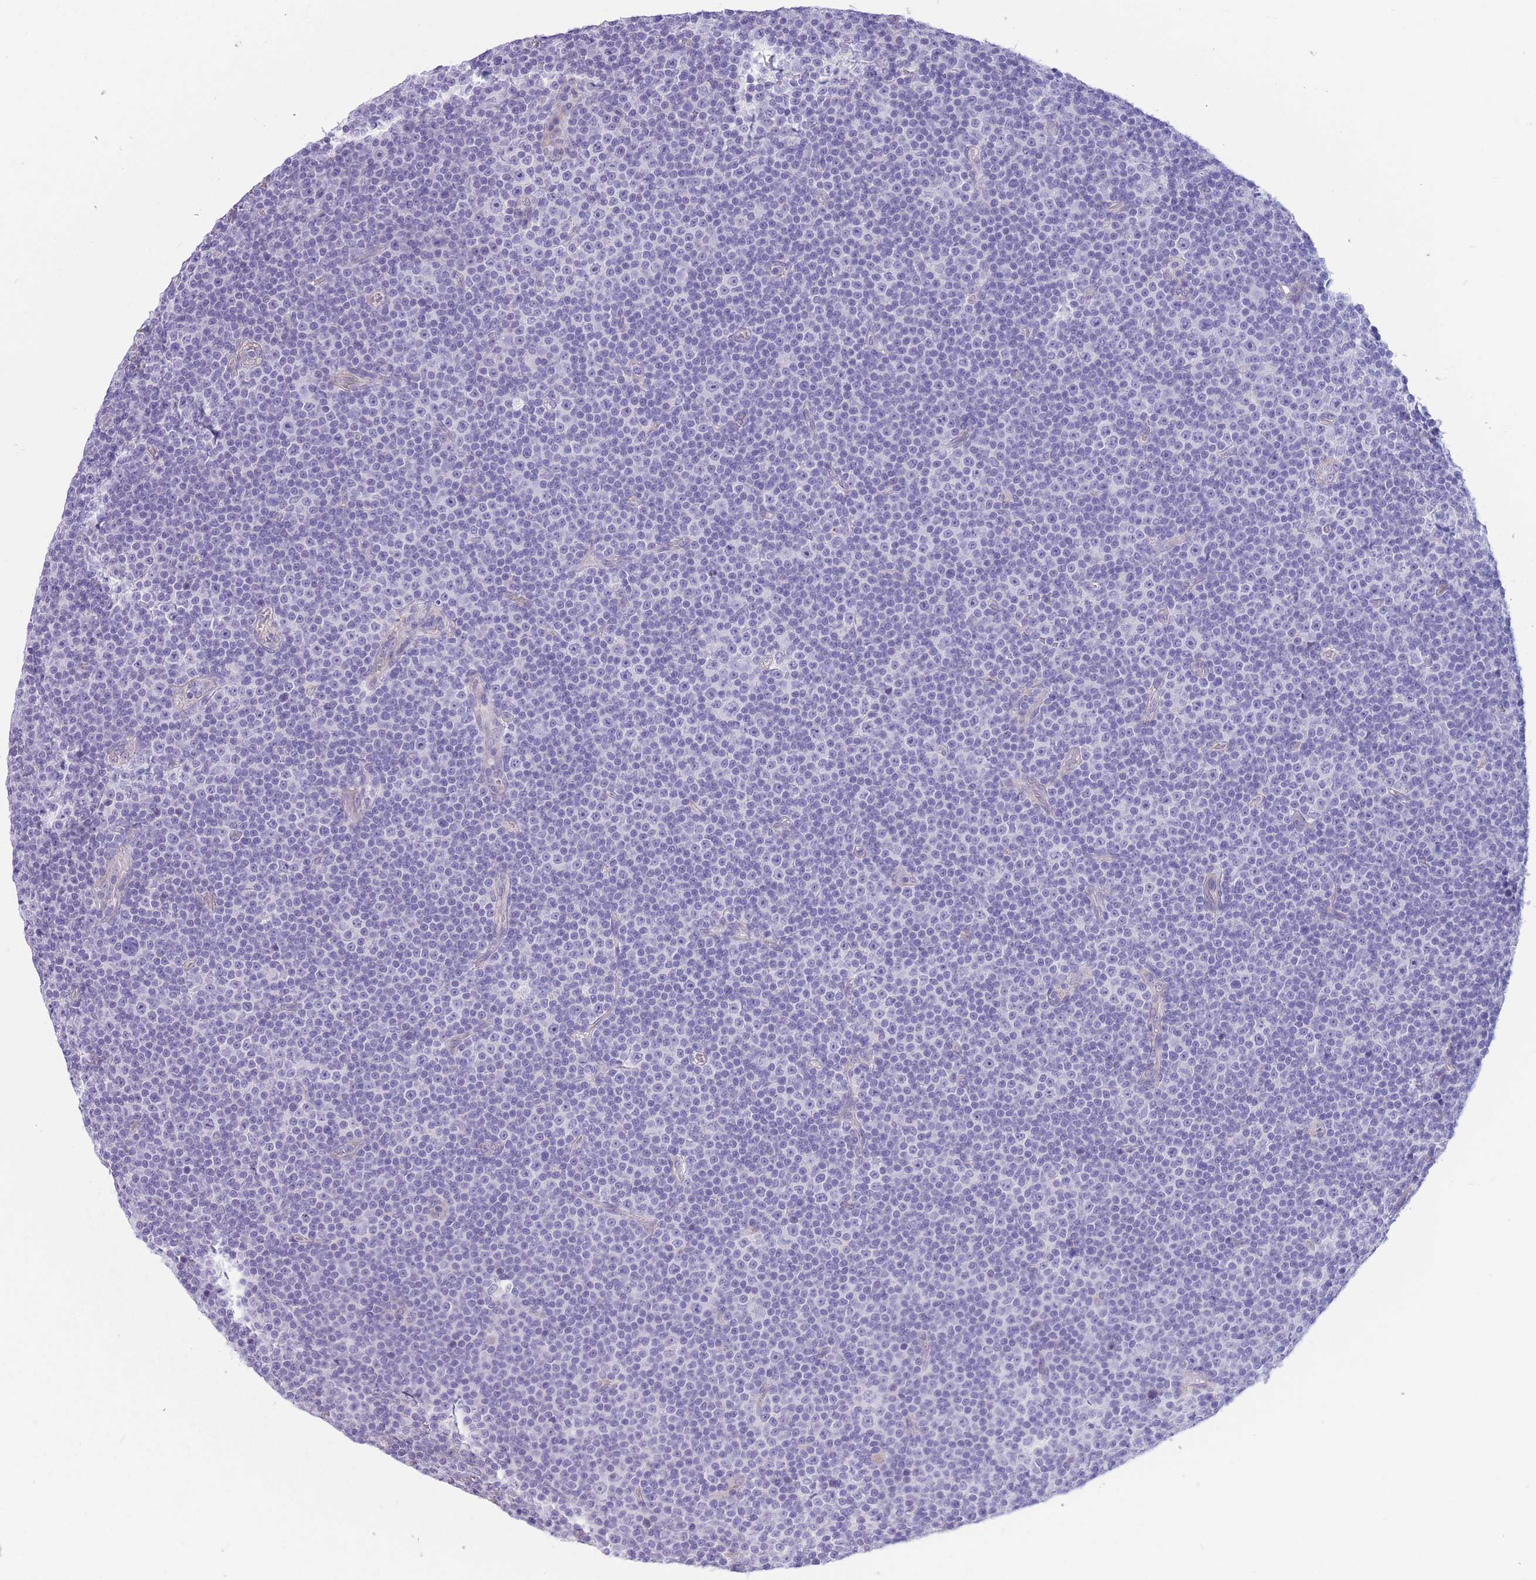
{"staining": {"intensity": "negative", "quantity": "none", "location": "none"}, "tissue": "lymphoma", "cell_type": "Tumor cells", "image_type": "cancer", "snomed": [{"axis": "morphology", "description": "Malignant lymphoma, non-Hodgkin's type, Low grade"}, {"axis": "topography", "description": "Lymph node"}], "caption": "A micrograph of human lymphoma is negative for staining in tumor cells.", "gene": "ZNF311", "patient": {"sex": "female", "age": 67}}